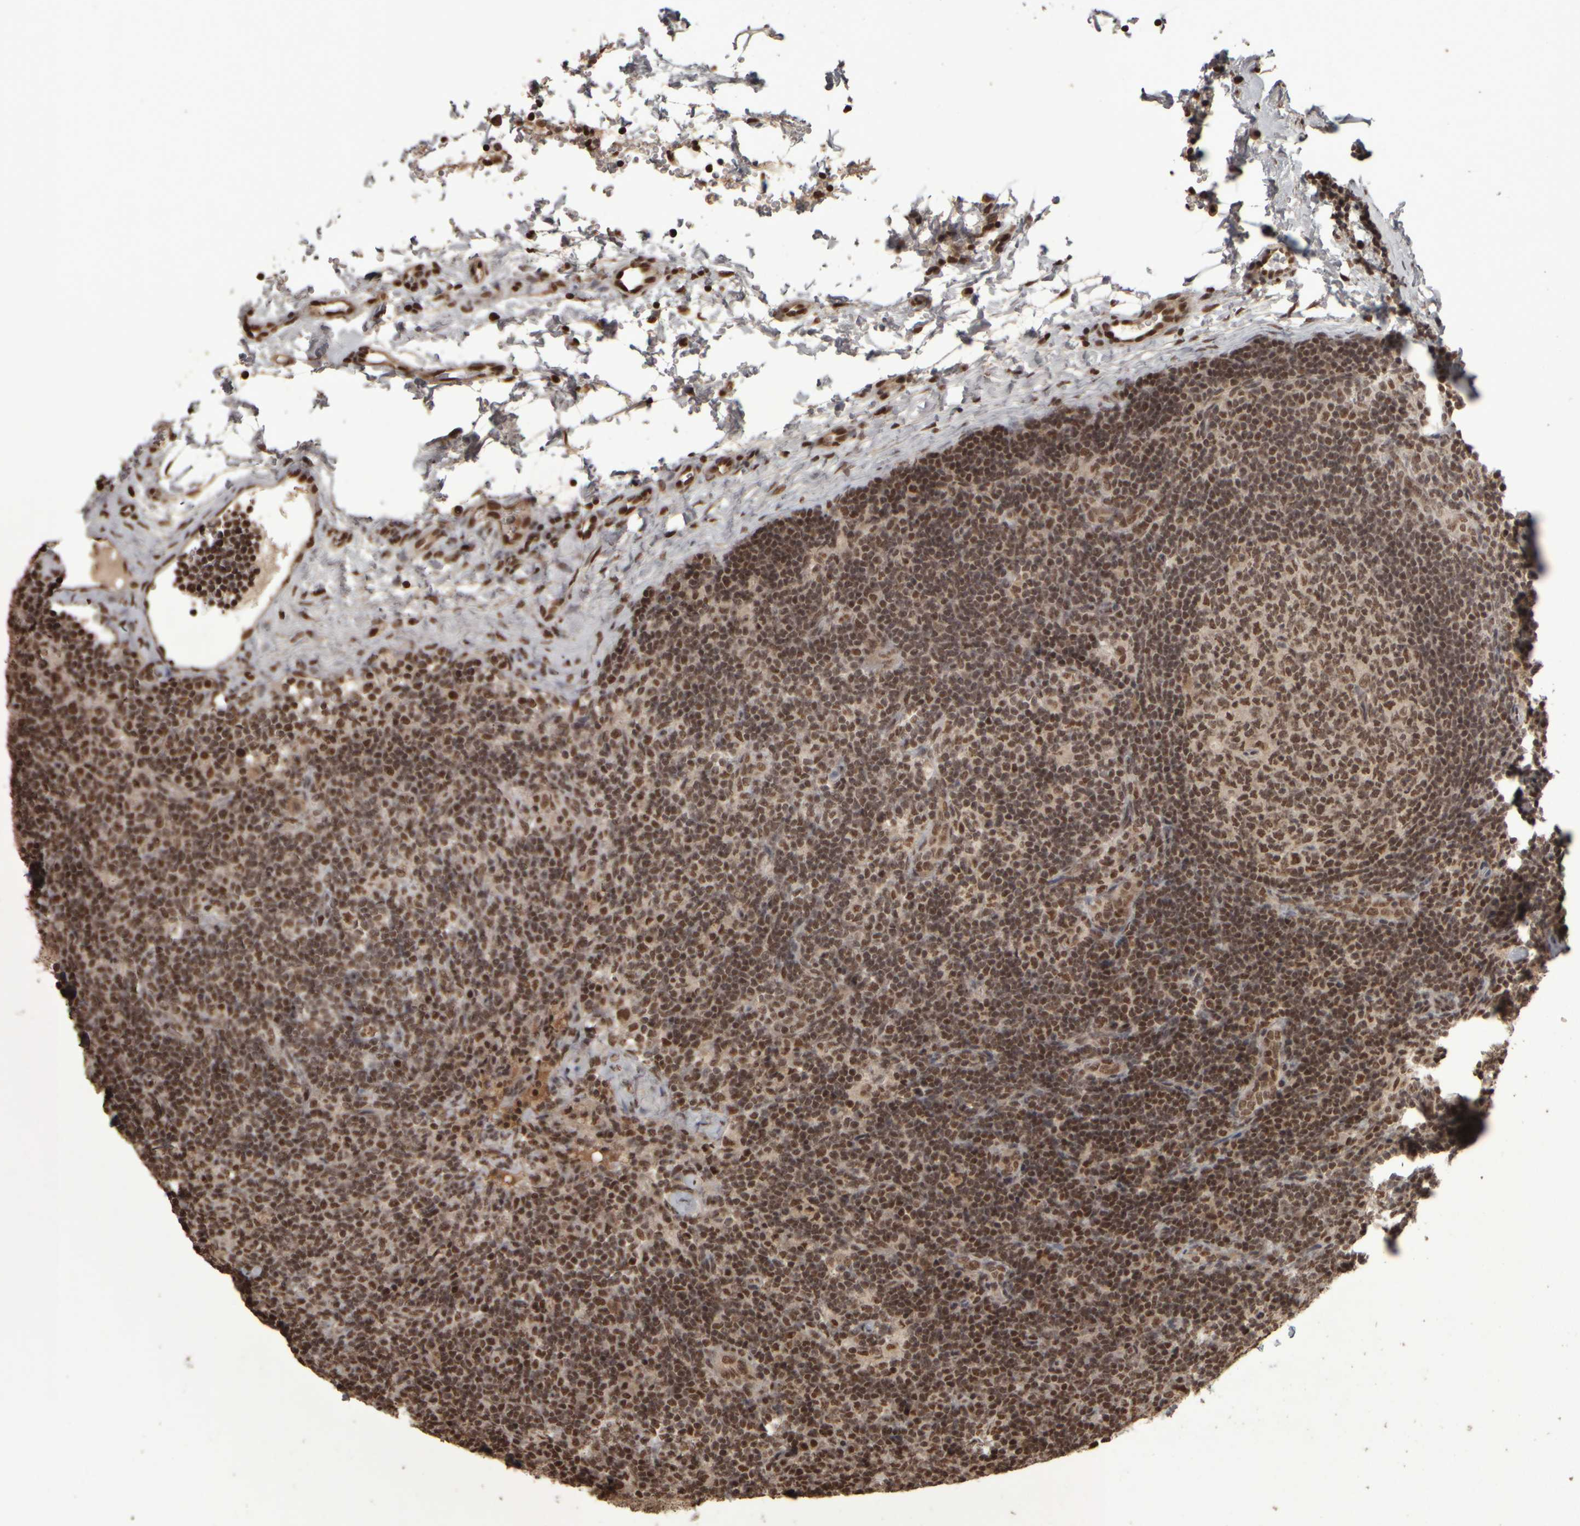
{"staining": {"intensity": "strong", "quantity": ">75%", "location": "nuclear"}, "tissue": "lymph node", "cell_type": "Germinal center cells", "image_type": "normal", "snomed": [{"axis": "morphology", "description": "Normal tissue, NOS"}, {"axis": "topography", "description": "Lymph node"}], "caption": "Protein expression analysis of benign lymph node displays strong nuclear staining in about >75% of germinal center cells. (brown staining indicates protein expression, while blue staining denotes nuclei).", "gene": "ZFHX4", "patient": {"sex": "female", "age": 22}}